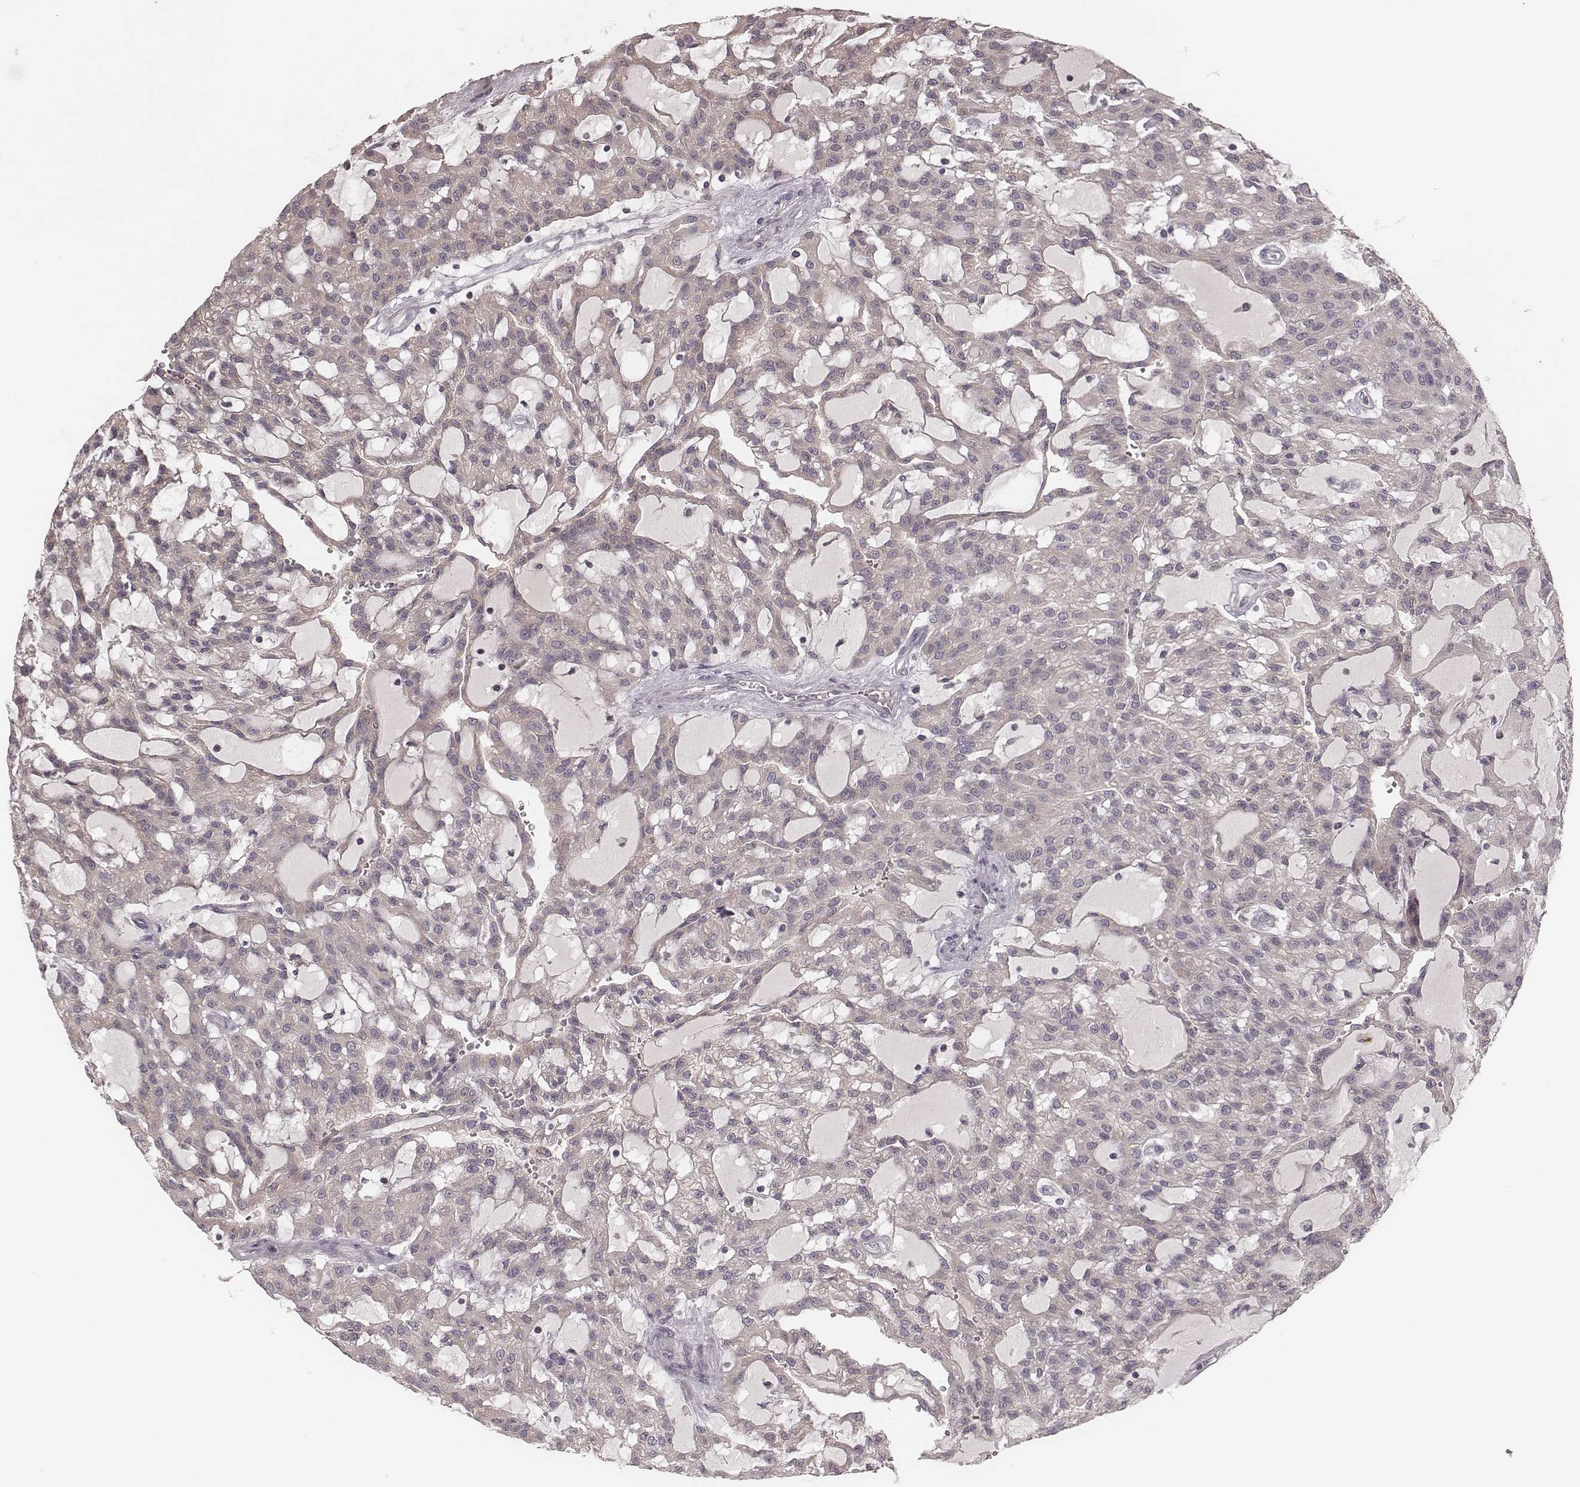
{"staining": {"intensity": "weak", "quantity": "25%-75%", "location": "cytoplasmic/membranous"}, "tissue": "renal cancer", "cell_type": "Tumor cells", "image_type": "cancer", "snomed": [{"axis": "morphology", "description": "Adenocarcinoma, NOS"}, {"axis": "topography", "description": "Kidney"}], "caption": "Renal cancer stained with a brown dye shows weak cytoplasmic/membranous positive positivity in about 25%-75% of tumor cells.", "gene": "P2RX5", "patient": {"sex": "male", "age": 63}}